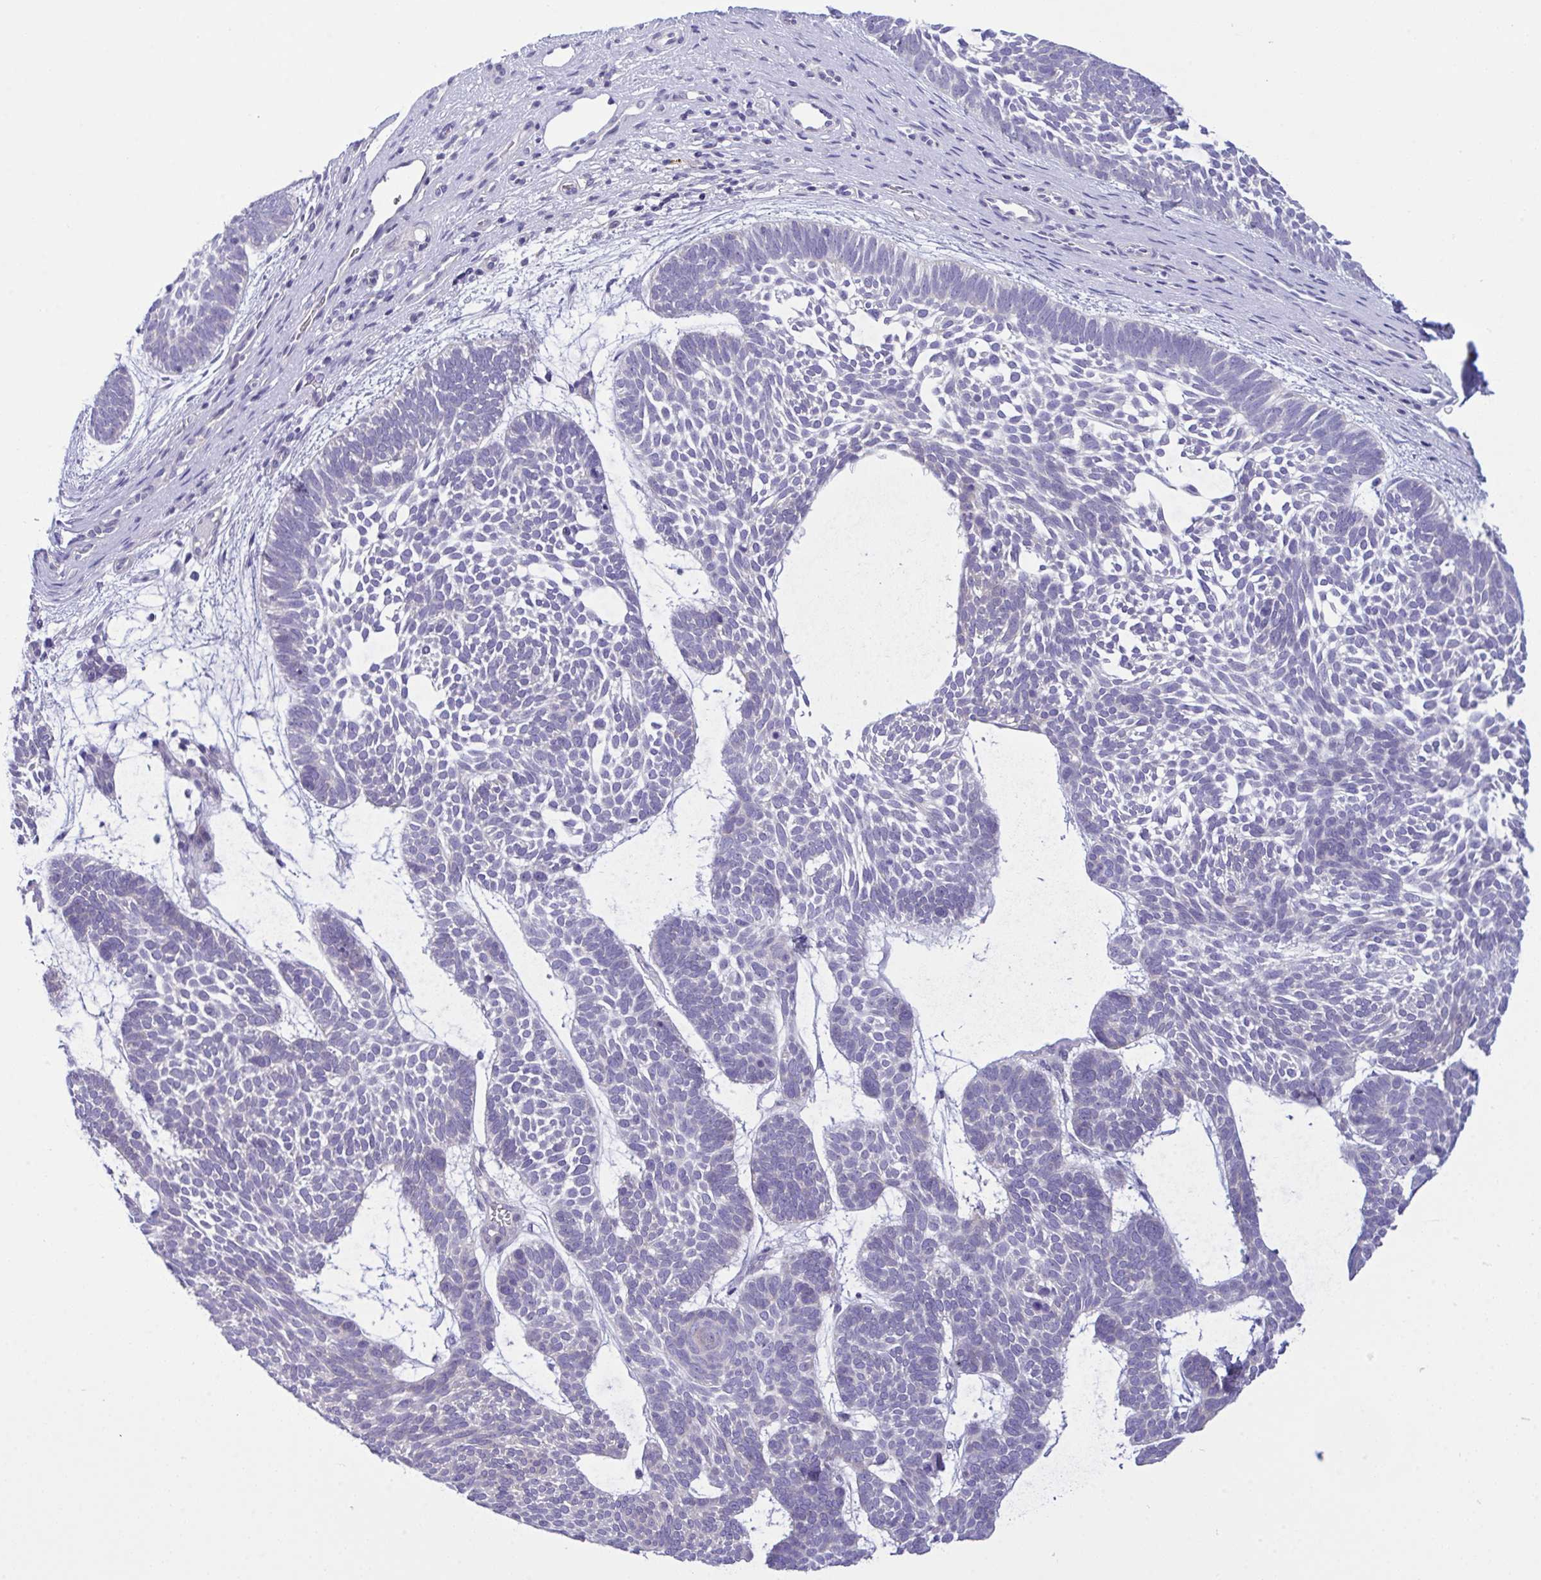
{"staining": {"intensity": "negative", "quantity": "none", "location": "none"}, "tissue": "skin cancer", "cell_type": "Tumor cells", "image_type": "cancer", "snomed": [{"axis": "morphology", "description": "Basal cell carcinoma"}, {"axis": "topography", "description": "Skin"}, {"axis": "topography", "description": "Skin of face"}], "caption": "IHC micrograph of neoplastic tissue: human skin cancer (basal cell carcinoma) stained with DAB (3,3'-diaminobenzidine) shows no significant protein expression in tumor cells.", "gene": "WDR97", "patient": {"sex": "male", "age": 83}}